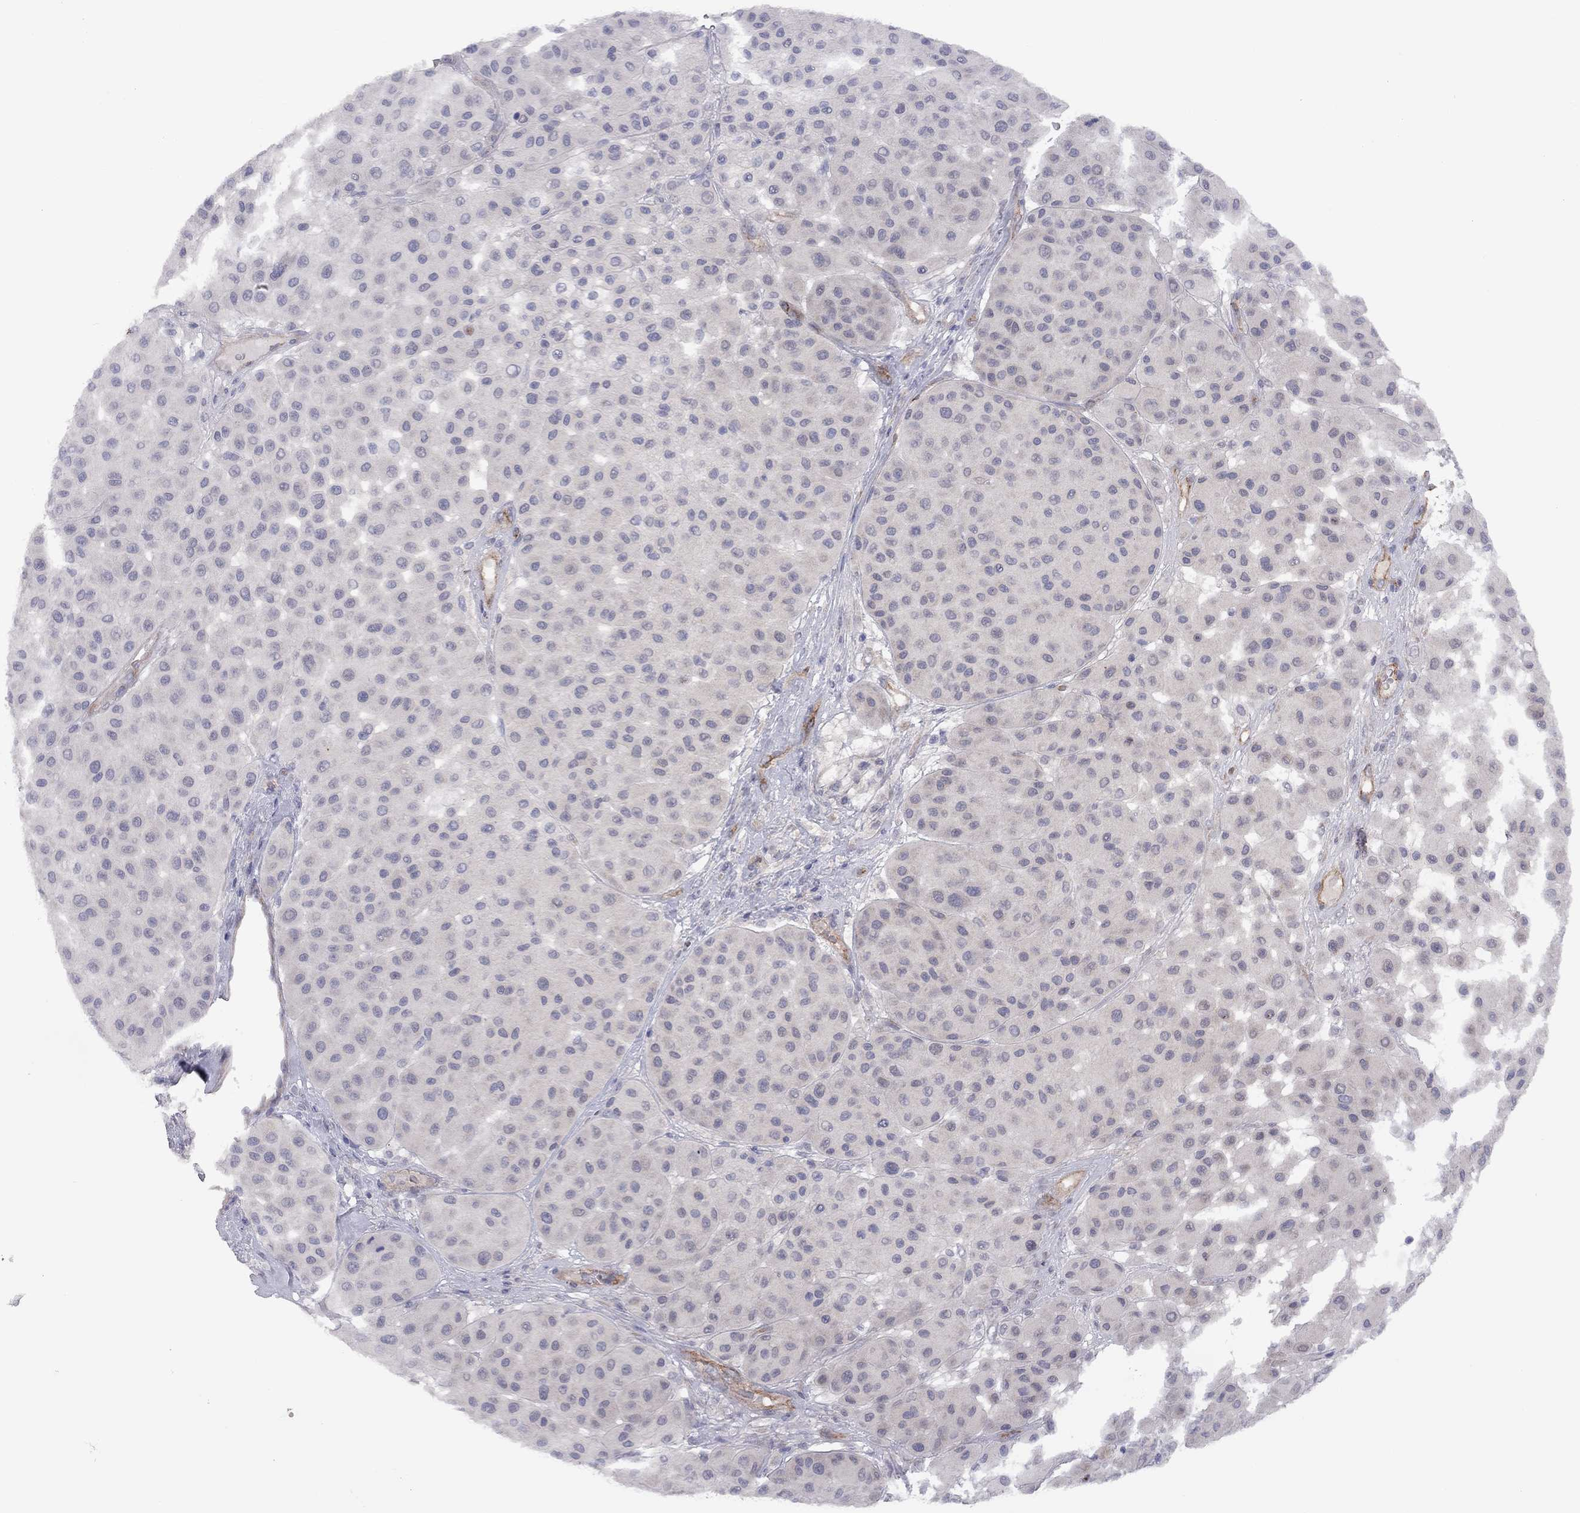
{"staining": {"intensity": "negative", "quantity": "none", "location": "none"}, "tissue": "melanoma", "cell_type": "Tumor cells", "image_type": "cancer", "snomed": [{"axis": "morphology", "description": "Malignant melanoma, Metastatic site"}, {"axis": "topography", "description": "Smooth muscle"}], "caption": "This micrograph is of malignant melanoma (metastatic site) stained with immunohistochemistry (IHC) to label a protein in brown with the nuclei are counter-stained blue. There is no staining in tumor cells.", "gene": "EXOC3L2", "patient": {"sex": "male", "age": 41}}